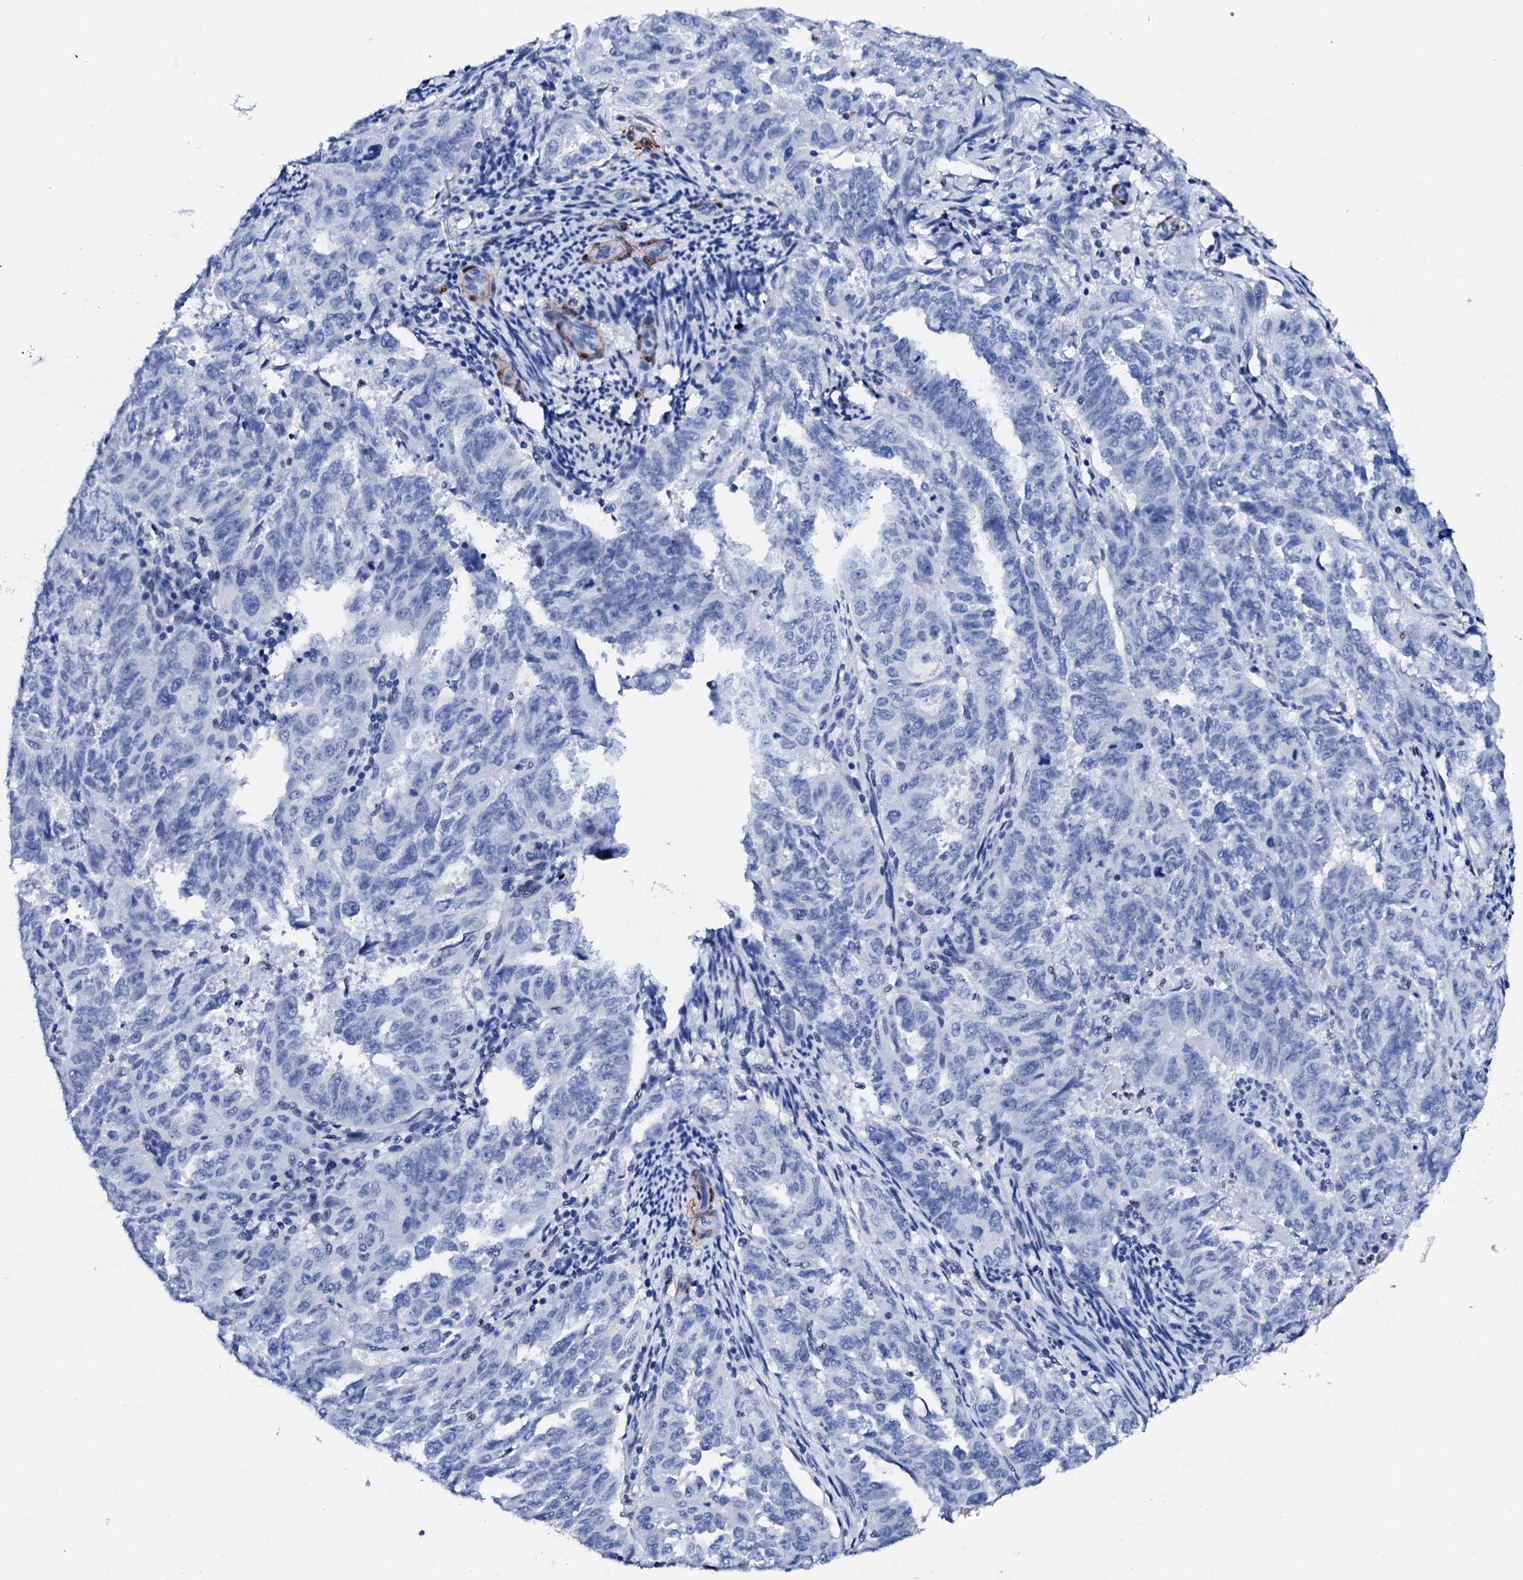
{"staining": {"intensity": "negative", "quantity": "none", "location": "none"}, "tissue": "endometrial cancer", "cell_type": "Tumor cells", "image_type": "cancer", "snomed": [{"axis": "morphology", "description": "Adenocarcinoma, NOS"}, {"axis": "topography", "description": "Endometrium"}], "caption": "The micrograph reveals no staining of tumor cells in adenocarcinoma (endometrial).", "gene": "NRIP2", "patient": {"sex": "female", "age": 65}}